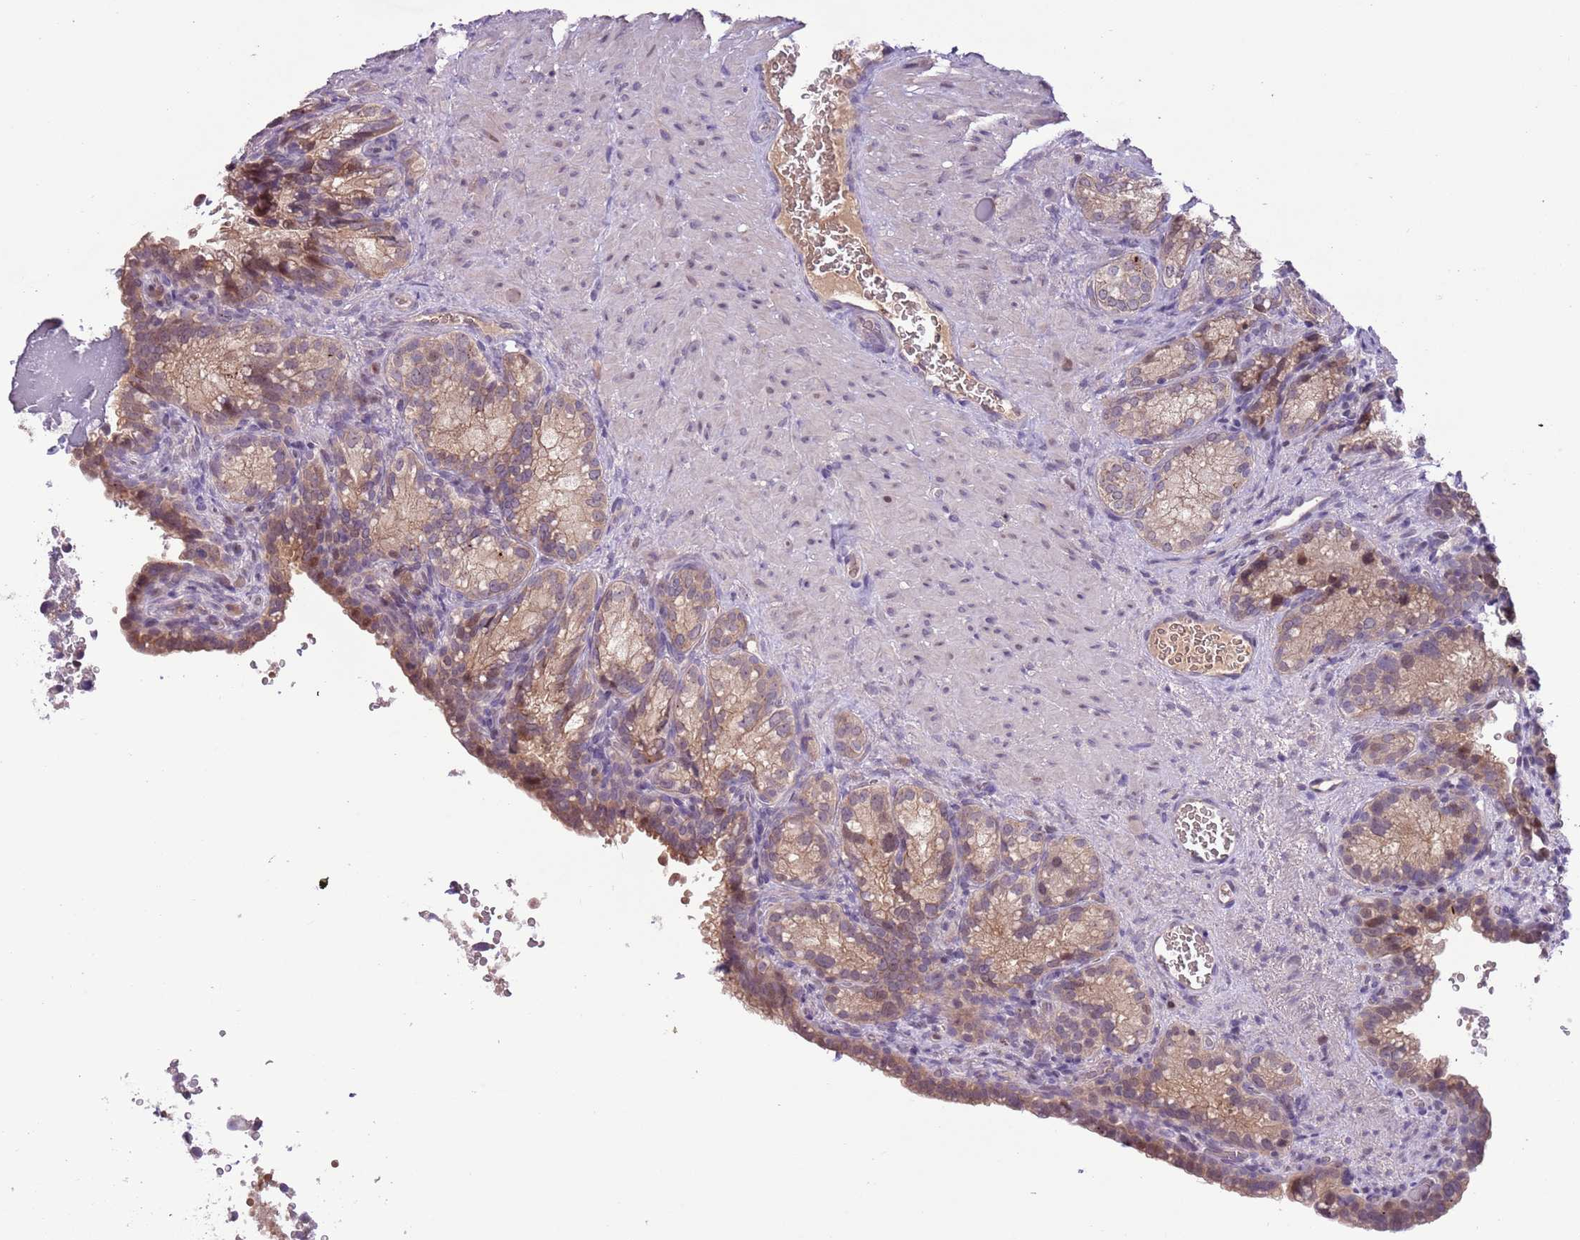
{"staining": {"intensity": "moderate", "quantity": "25%-75%", "location": "cytoplasmic/membranous"}, "tissue": "seminal vesicle", "cell_type": "Glandular cells", "image_type": "normal", "snomed": [{"axis": "morphology", "description": "Normal tissue, NOS"}, {"axis": "topography", "description": "Seminal veicle"}], "caption": "Benign seminal vesicle reveals moderate cytoplasmic/membranous expression in about 25%-75% of glandular cells.", "gene": "SHROOM3", "patient": {"sex": "male", "age": 58}}